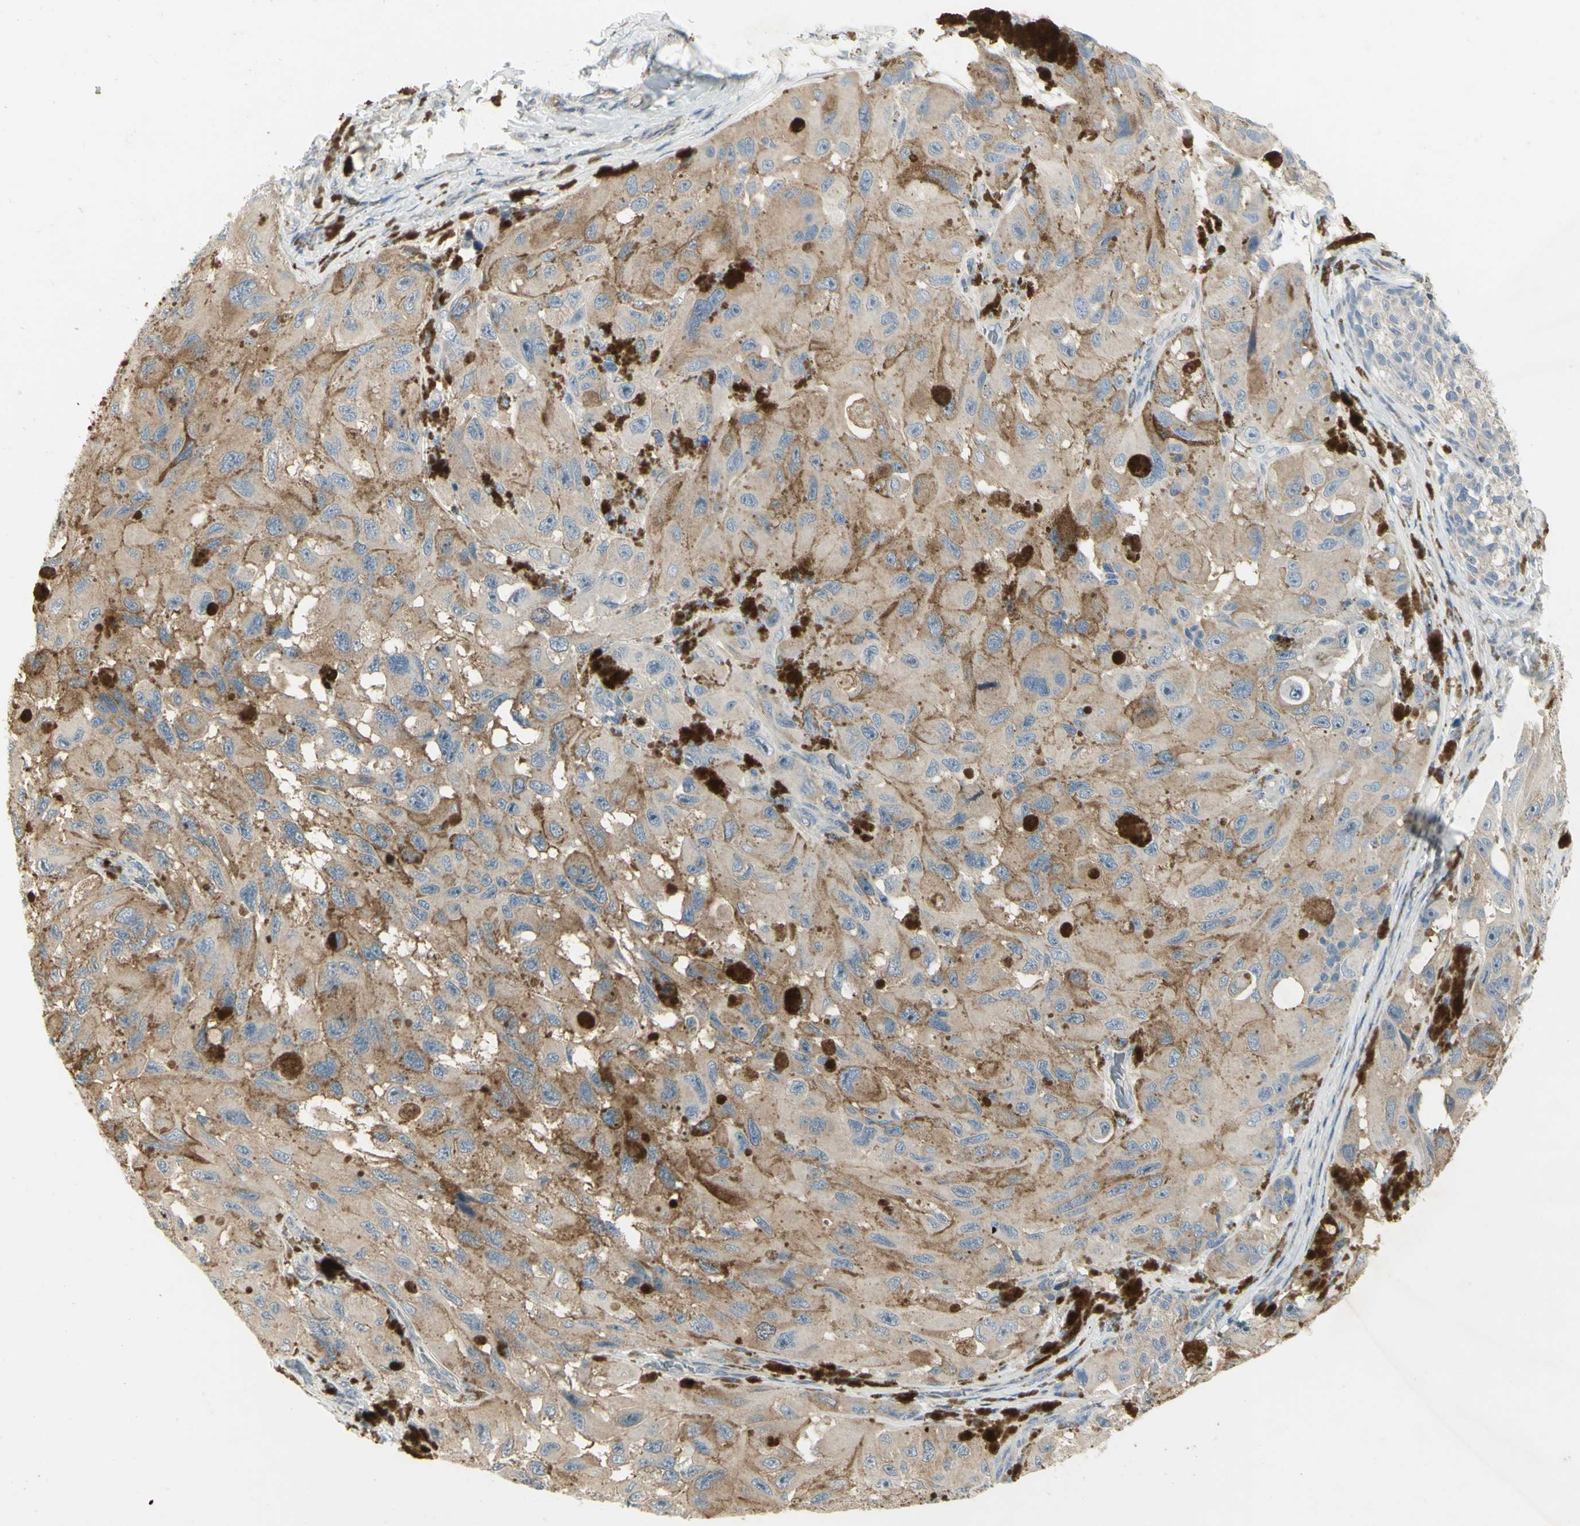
{"staining": {"intensity": "weak", "quantity": ">75%", "location": "cytoplasmic/membranous"}, "tissue": "melanoma", "cell_type": "Tumor cells", "image_type": "cancer", "snomed": [{"axis": "morphology", "description": "Malignant melanoma, NOS"}, {"axis": "topography", "description": "Skin"}], "caption": "Immunohistochemistry staining of malignant melanoma, which displays low levels of weak cytoplasmic/membranous staining in about >75% of tumor cells indicating weak cytoplasmic/membranous protein staining. The staining was performed using DAB (3,3'-diaminobenzidine) (brown) for protein detection and nuclei were counterstained in hematoxylin (blue).", "gene": "CCNB2", "patient": {"sex": "female", "age": 73}}